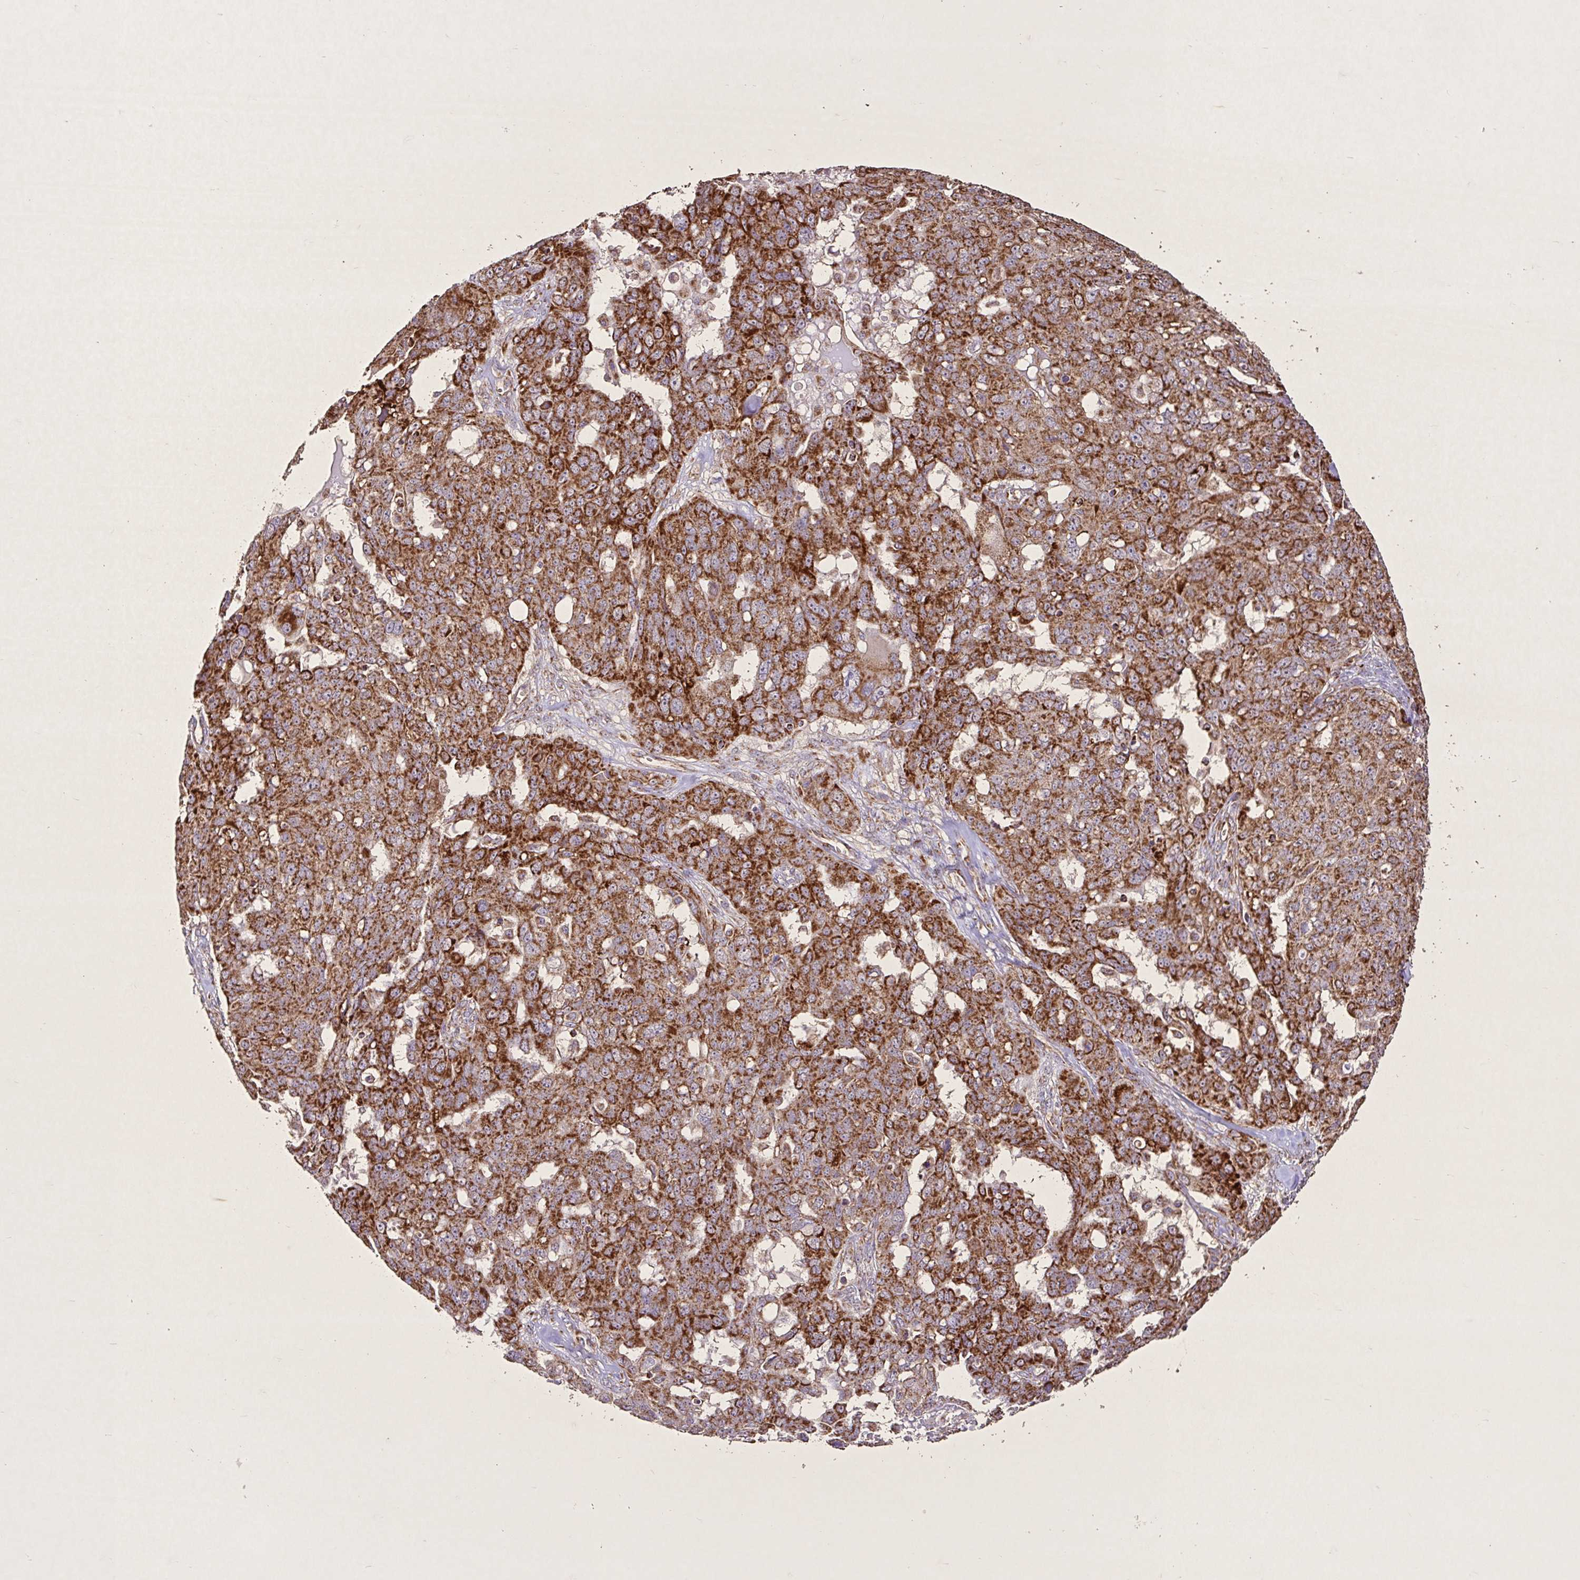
{"staining": {"intensity": "strong", "quantity": ">75%", "location": "cytoplasmic/membranous"}, "tissue": "ovarian cancer", "cell_type": "Tumor cells", "image_type": "cancer", "snomed": [{"axis": "morphology", "description": "Carcinoma, endometroid"}, {"axis": "topography", "description": "Ovary"}], "caption": "Immunohistochemical staining of ovarian cancer shows high levels of strong cytoplasmic/membranous expression in about >75% of tumor cells.", "gene": "AGK", "patient": {"sex": "female", "age": 70}}